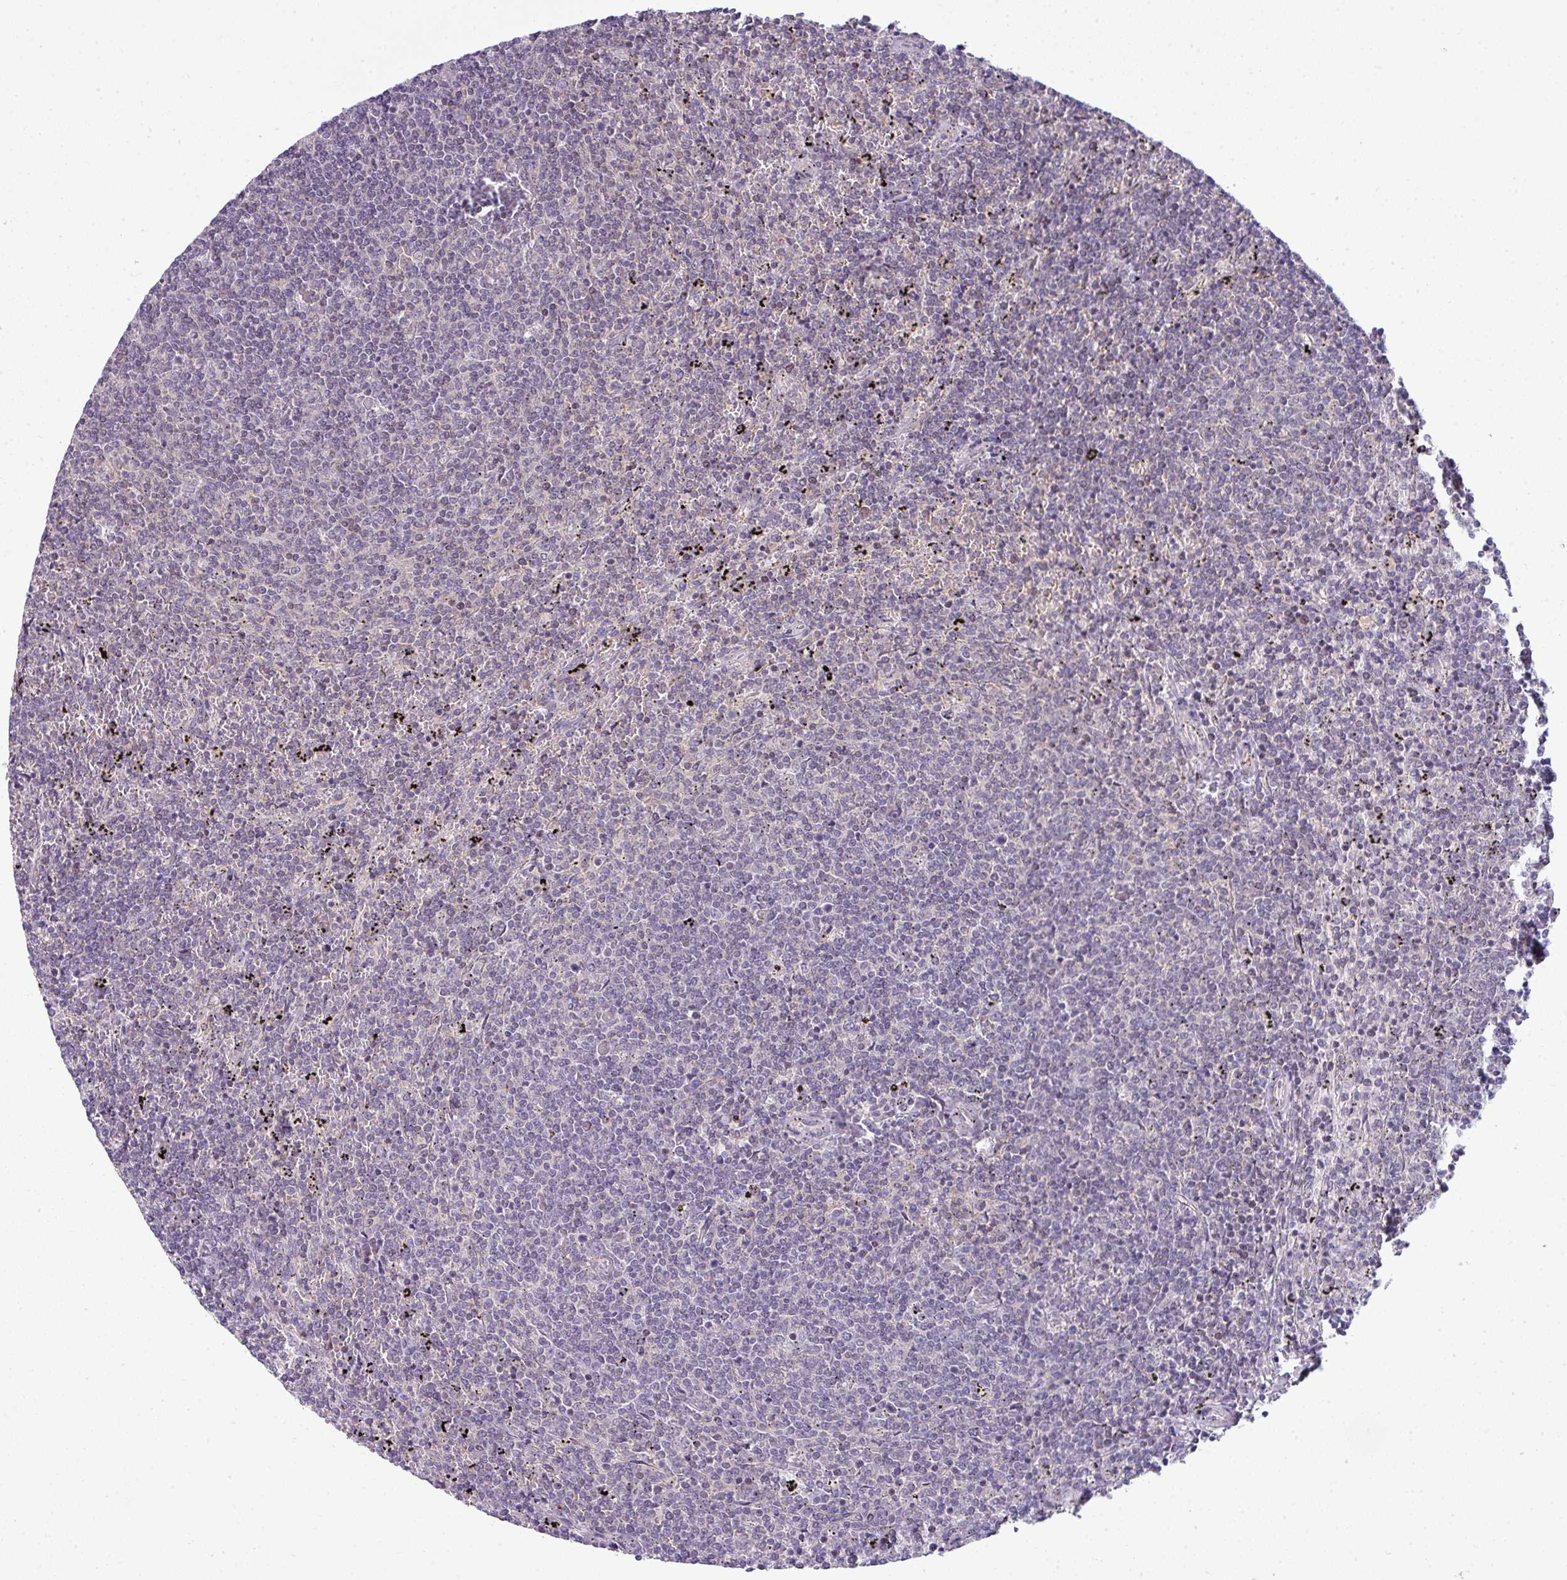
{"staining": {"intensity": "negative", "quantity": "none", "location": "none"}, "tissue": "lymphoma", "cell_type": "Tumor cells", "image_type": "cancer", "snomed": [{"axis": "morphology", "description": "Malignant lymphoma, non-Hodgkin's type, Low grade"}, {"axis": "topography", "description": "Spleen"}], "caption": "Immunohistochemistry of human lymphoma displays no staining in tumor cells. (Brightfield microscopy of DAB immunohistochemistry at high magnification).", "gene": "STAT5A", "patient": {"sex": "female", "age": 50}}